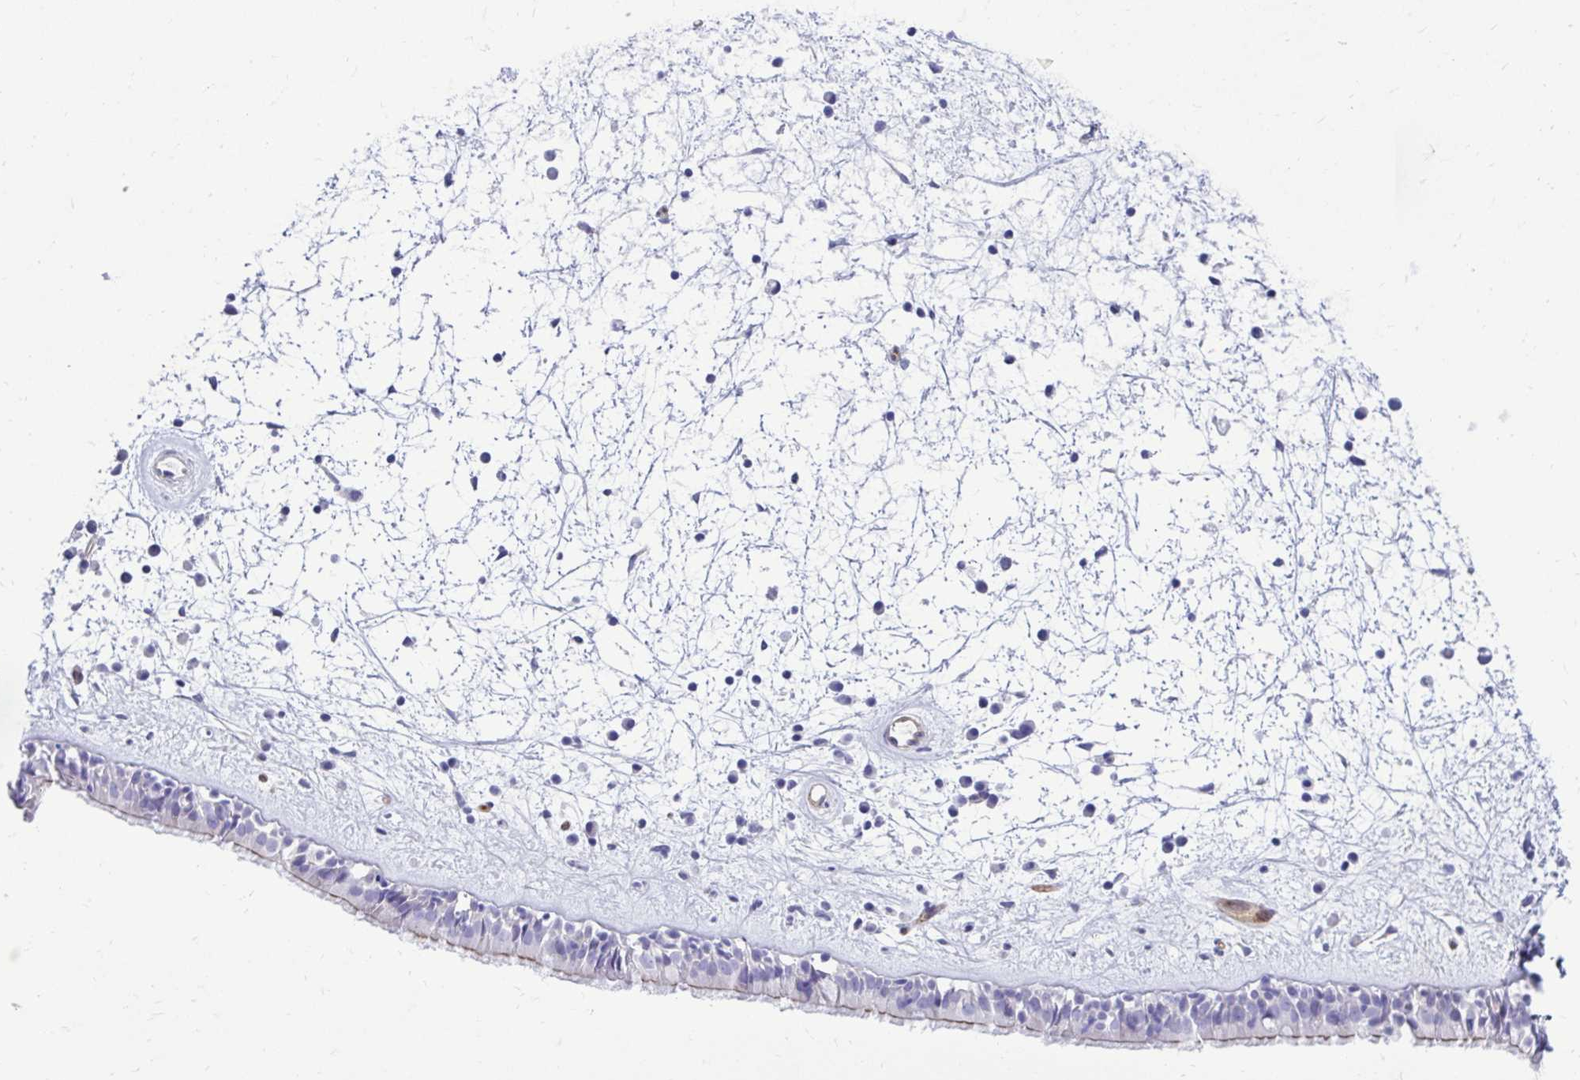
{"staining": {"intensity": "negative", "quantity": "none", "location": "none"}, "tissue": "nasopharynx", "cell_type": "Respiratory epithelial cells", "image_type": "normal", "snomed": [{"axis": "morphology", "description": "Normal tissue, NOS"}, {"axis": "topography", "description": "Nasopharynx"}], "caption": "Immunohistochemical staining of benign human nasopharynx reveals no significant expression in respiratory epithelial cells.", "gene": "ABCG2", "patient": {"sex": "male", "age": 24}}